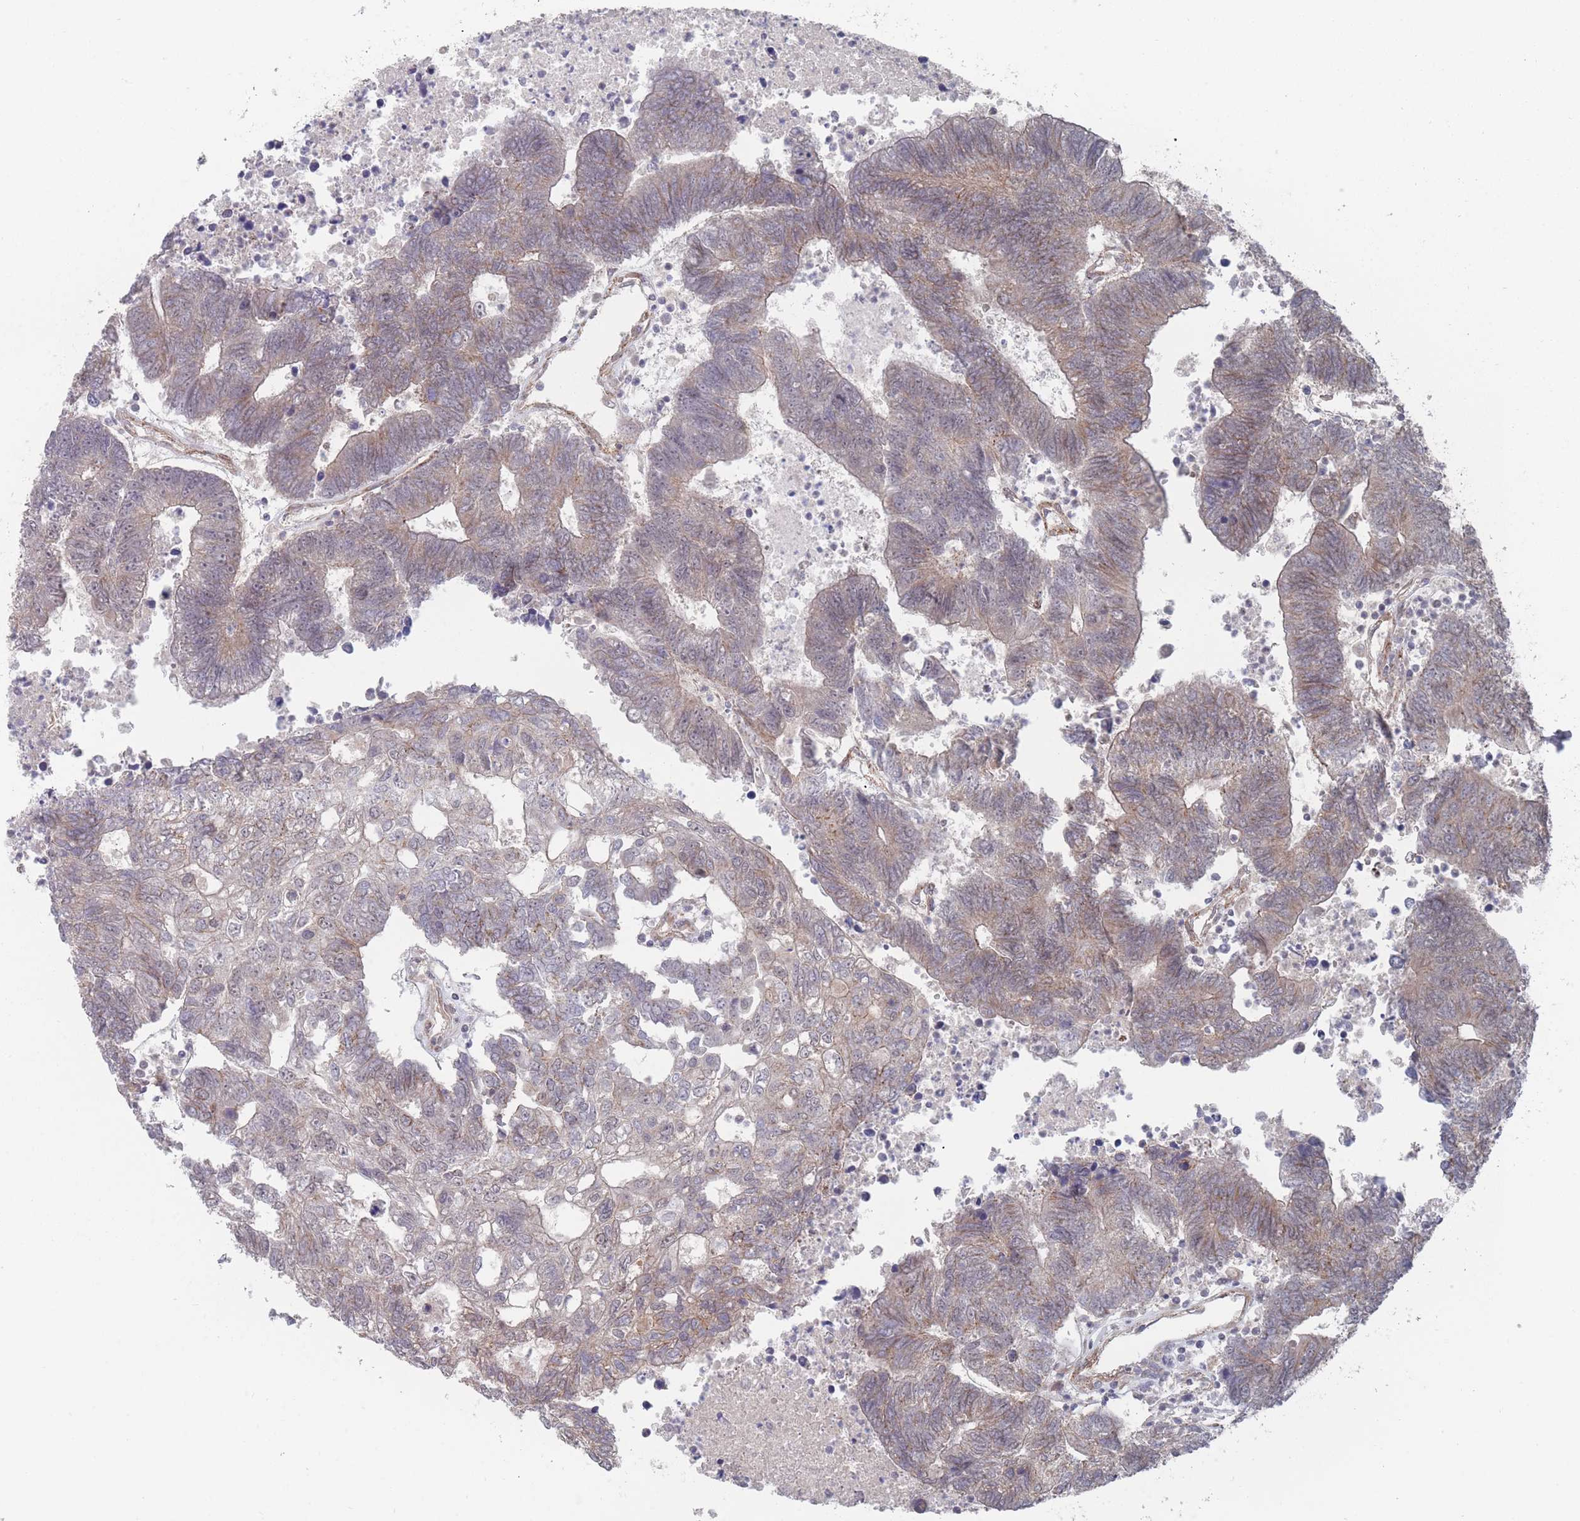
{"staining": {"intensity": "weak", "quantity": "25%-75%", "location": "cytoplasmic/membranous,nuclear"}, "tissue": "colorectal cancer", "cell_type": "Tumor cells", "image_type": "cancer", "snomed": [{"axis": "morphology", "description": "Adenocarcinoma, NOS"}, {"axis": "topography", "description": "Colon"}], "caption": "High-power microscopy captured an immunohistochemistry (IHC) micrograph of colorectal adenocarcinoma, revealing weak cytoplasmic/membranous and nuclear expression in approximately 25%-75% of tumor cells.", "gene": "CNTRL", "patient": {"sex": "female", "age": 48}}